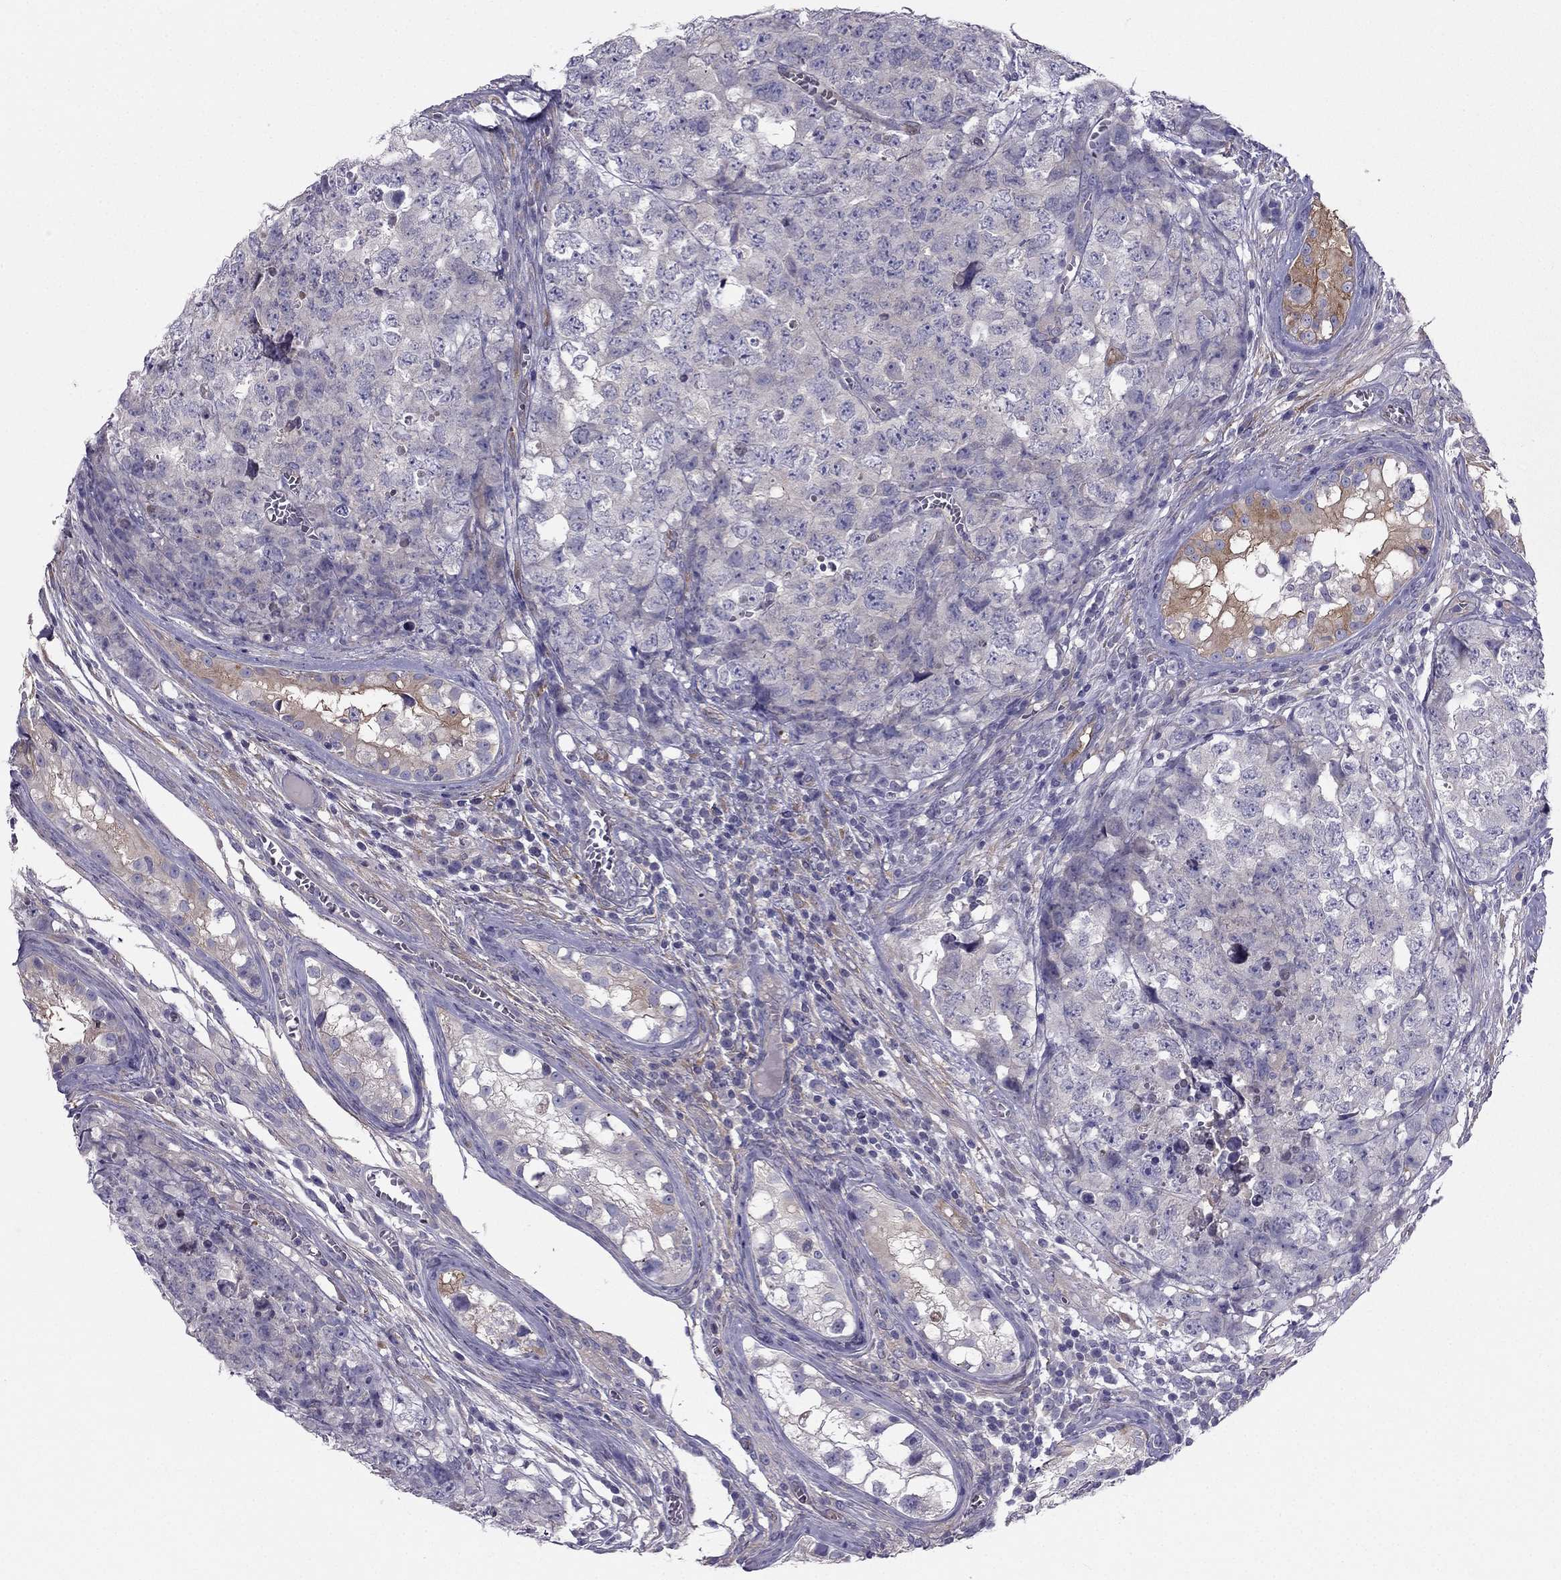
{"staining": {"intensity": "negative", "quantity": "none", "location": "none"}, "tissue": "testis cancer", "cell_type": "Tumor cells", "image_type": "cancer", "snomed": [{"axis": "morphology", "description": "Carcinoma, Embryonal, NOS"}, {"axis": "topography", "description": "Testis"}], "caption": "Immunohistochemistry of human testis cancer demonstrates no expression in tumor cells. Nuclei are stained in blue.", "gene": "SYT5", "patient": {"sex": "male", "age": 23}}